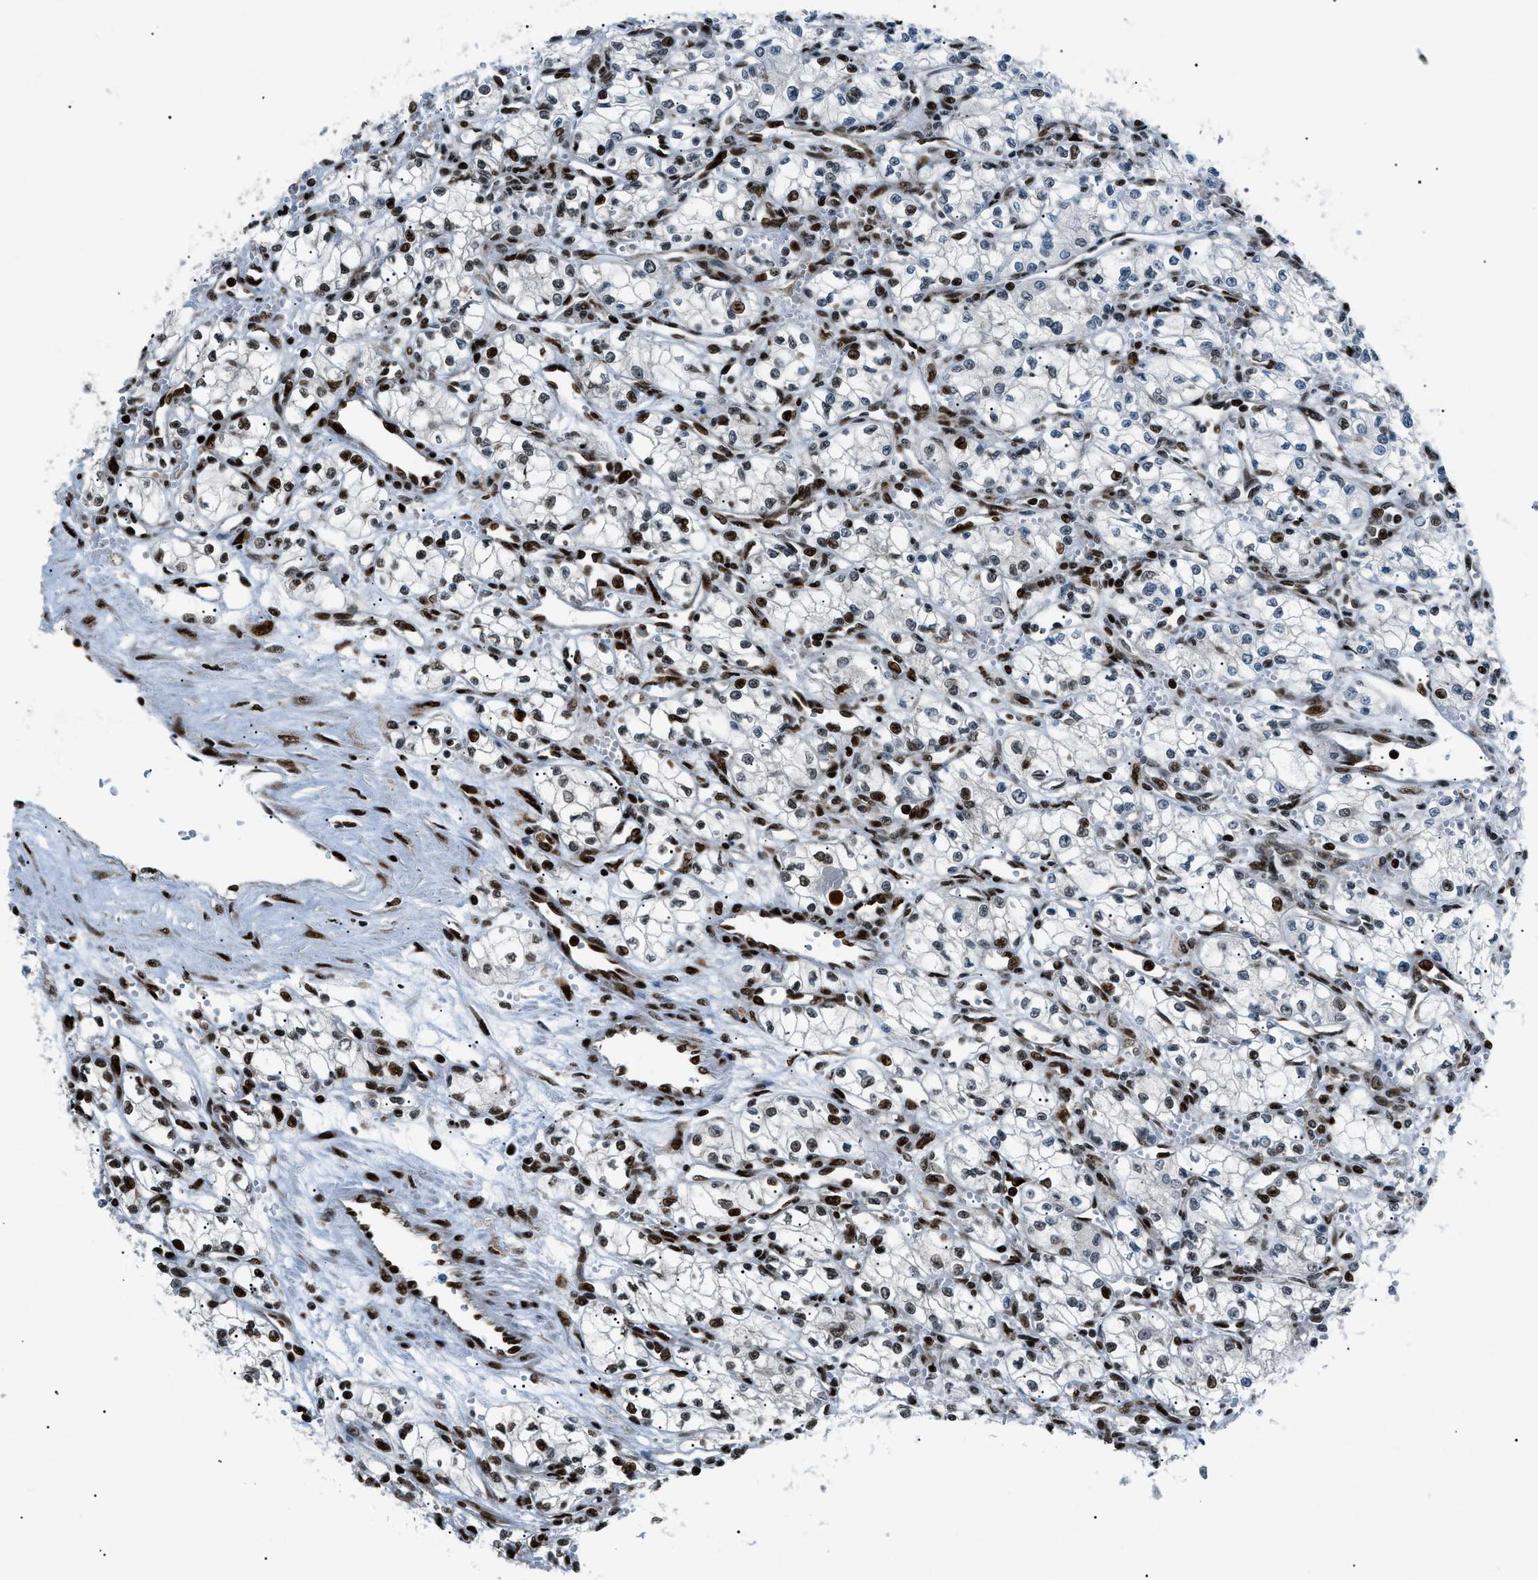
{"staining": {"intensity": "strong", "quantity": "25%-75%", "location": "nuclear"}, "tissue": "renal cancer", "cell_type": "Tumor cells", "image_type": "cancer", "snomed": [{"axis": "morphology", "description": "Normal tissue, NOS"}, {"axis": "morphology", "description": "Adenocarcinoma, NOS"}, {"axis": "topography", "description": "Kidney"}], "caption": "Adenocarcinoma (renal) tissue exhibits strong nuclear positivity in about 25%-75% of tumor cells, visualized by immunohistochemistry.", "gene": "HNRNPK", "patient": {"sex": "male", "age": 59}}